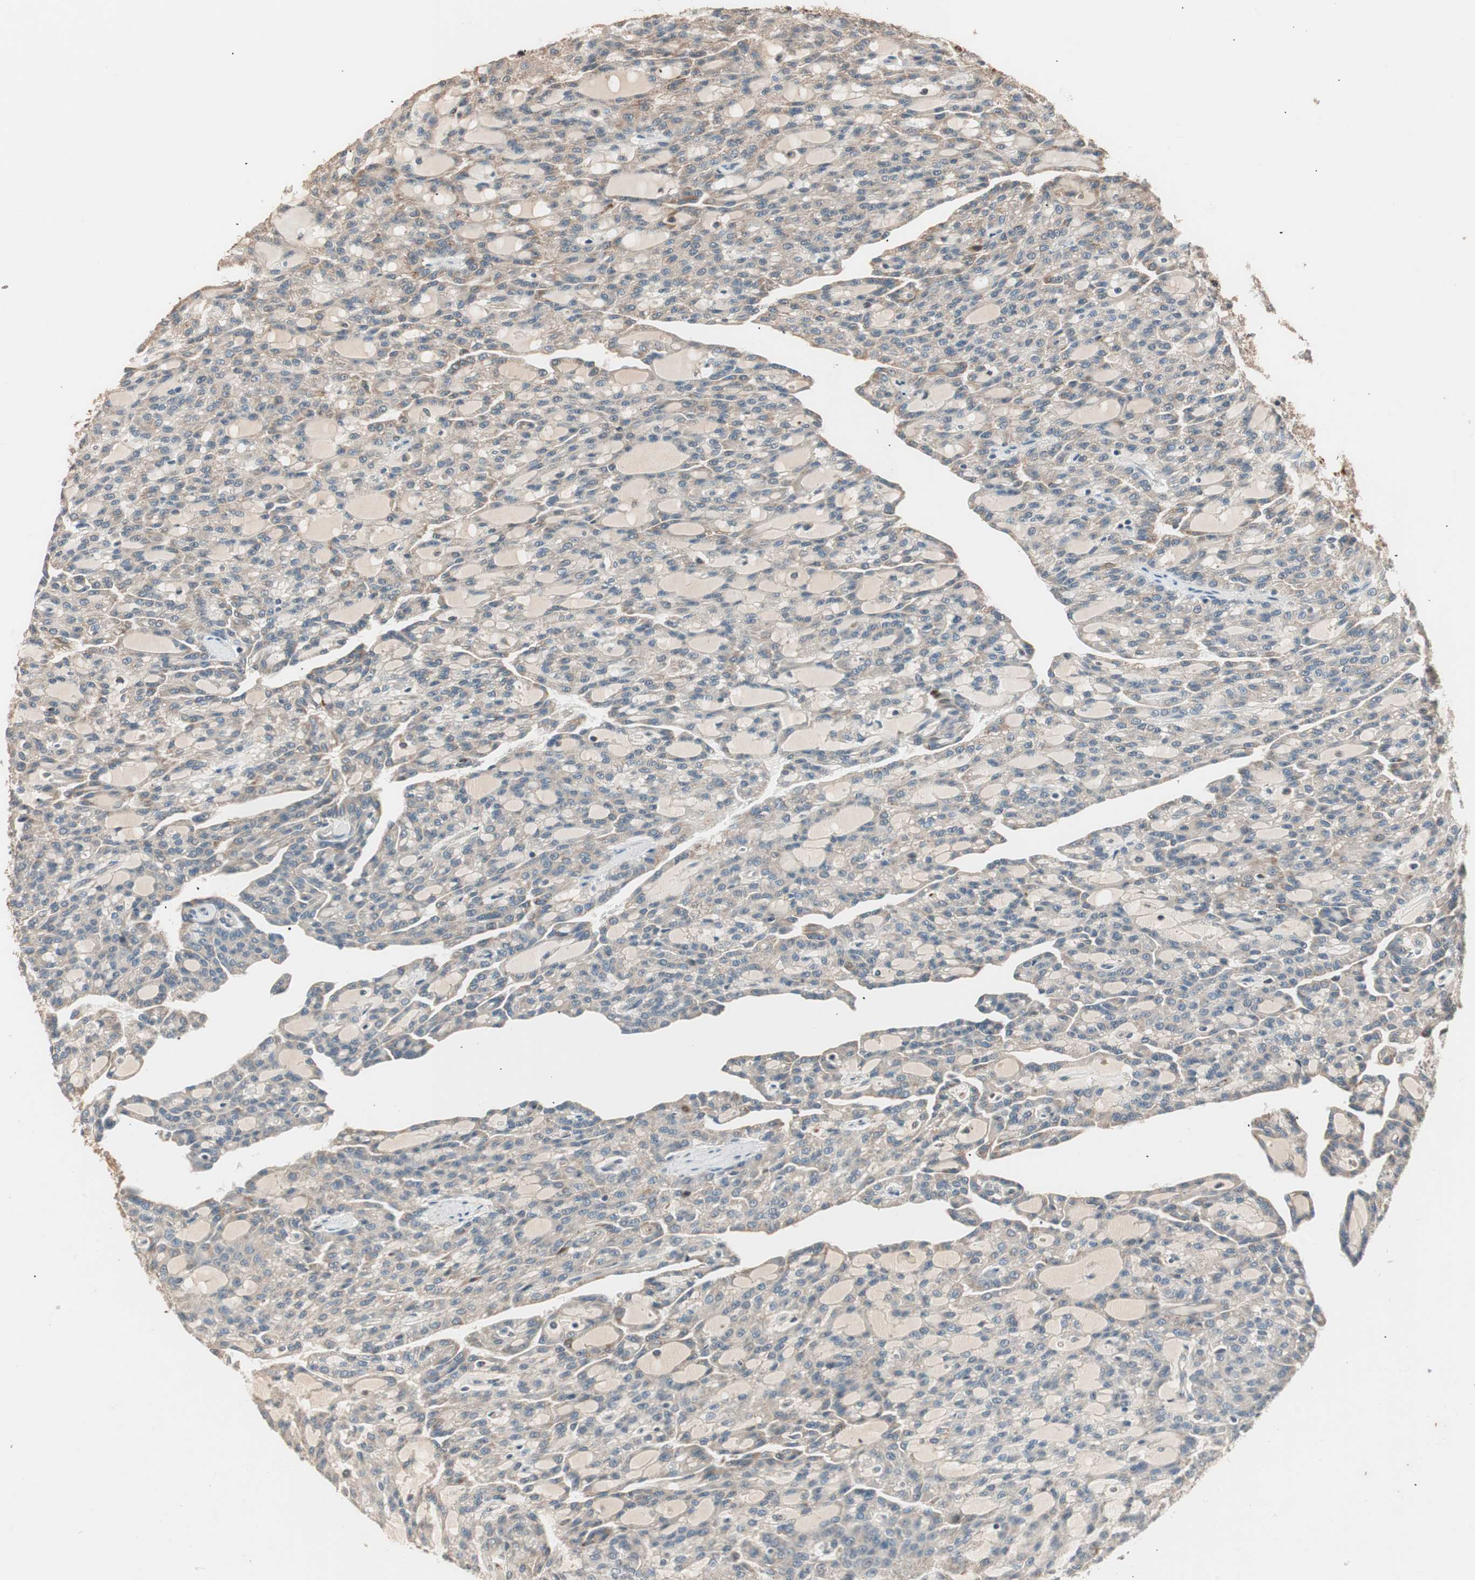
{"staining": {"intensity": "weak", "quantity": ">75%", "location": "cytoplasmic/membranous"}, "tissue": "renal cancer", "cell_type": "Tumor cells", "image_type": "cancer", "snomed": [{"axis": "morphology", "description": "Adenocarcinoma, NOS"}, {"axis": "topography", "description": "Kidney"}], "caption": "Protein expression analysis of adenocarcinoma (renal) displays weak cytoplasmic/membranous positivity in approximately >75% of tumor cells.", "gene": "NFRKB", "patient": {"sex": "male", "age": 63}}